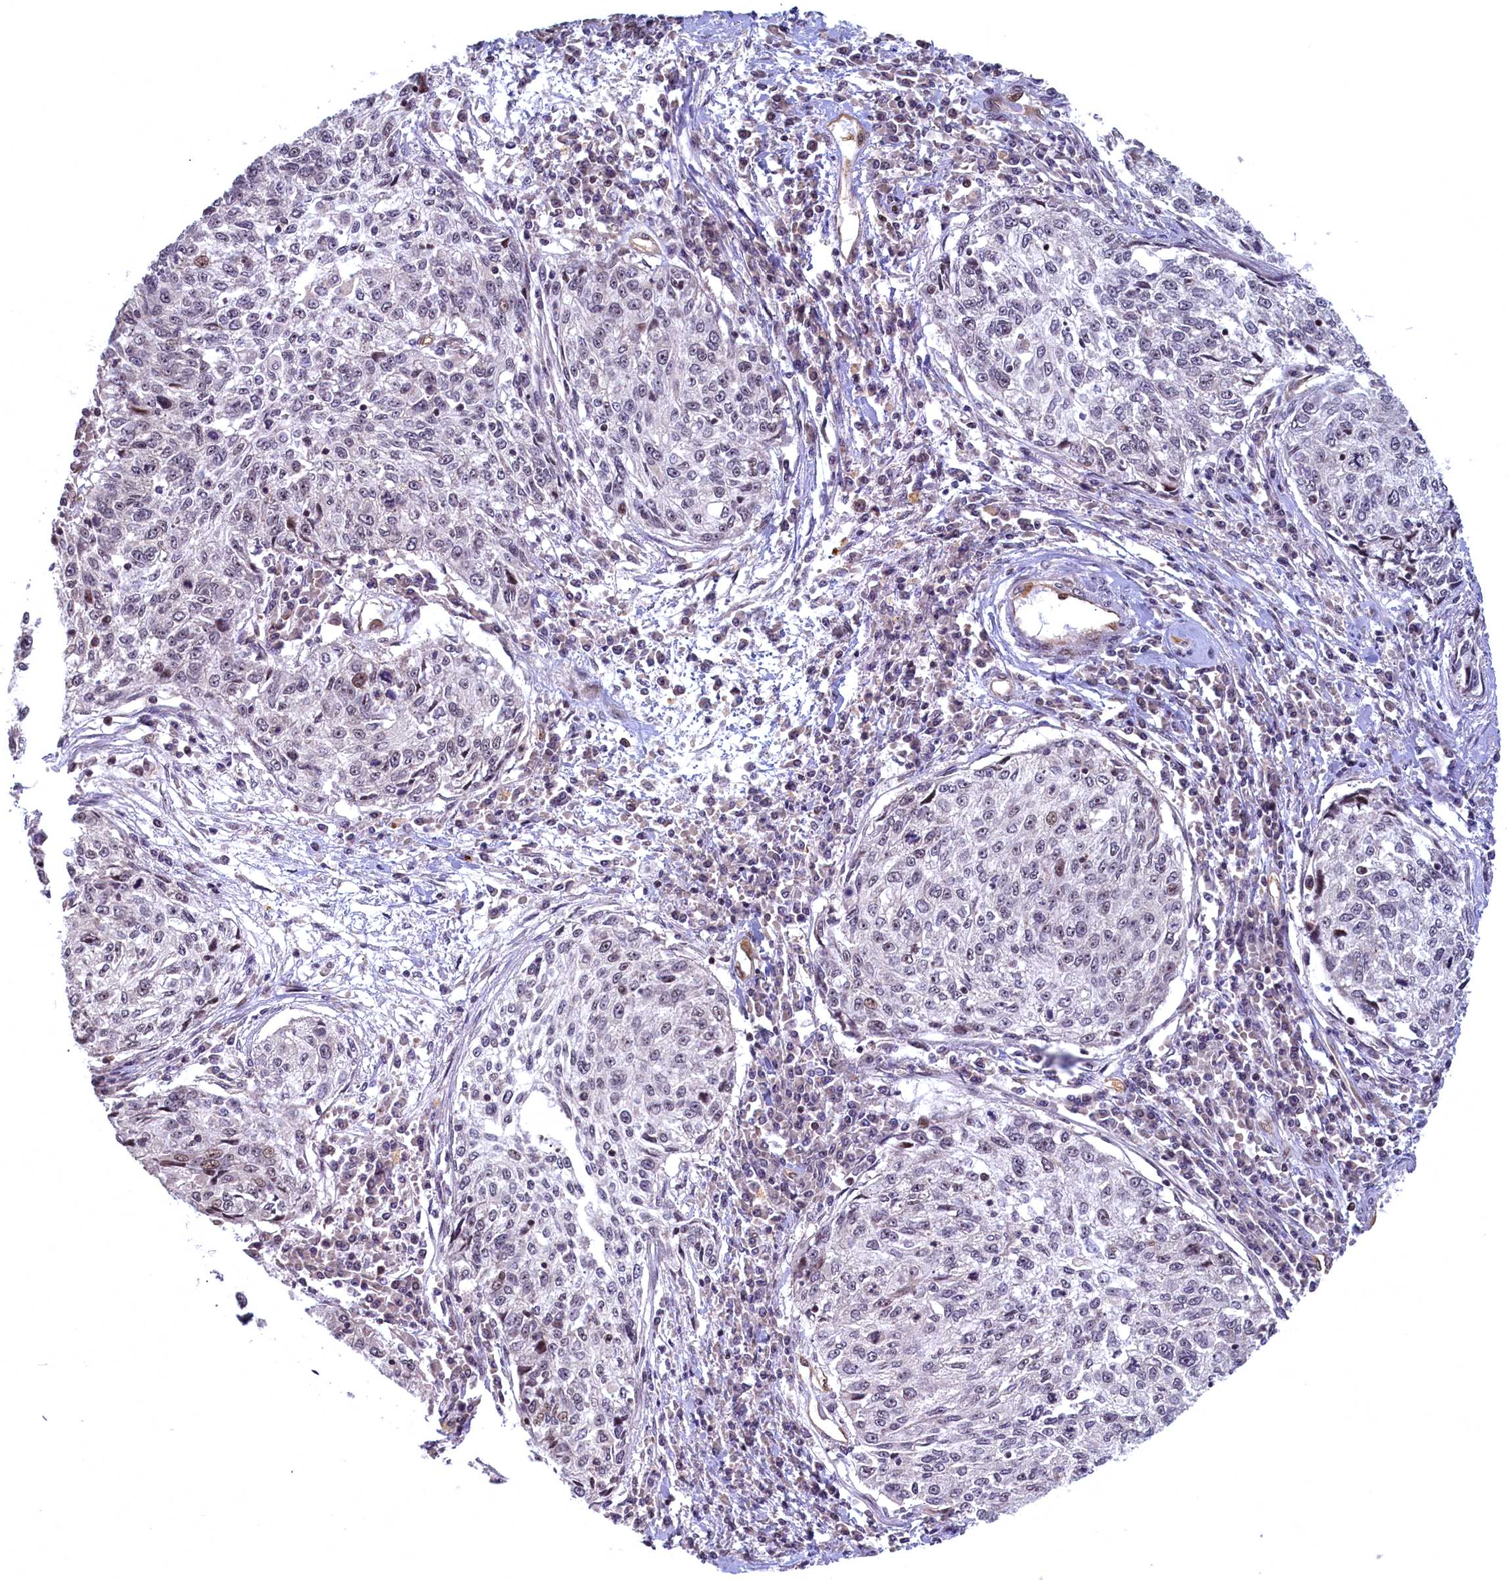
{"staining": {"intensity": "negative", "quantity": "none", "location": "none"}, "tissue": "cervical cancer", "cell_type": "Tumor cells", "image_type": "cancer", "snomed": [{"axis": "morphology", "description": "Squamous cell carcinoma, NOS"}, {"axis": "topography", "description": "Cervix"}], "caption": "Histopathology image shows no protein positivity in tumor cells of cervical cancer (squamous cell carcinoma) tissue.", "gene": "SNRK", "patient": {"sex": "female", "age": 57}}